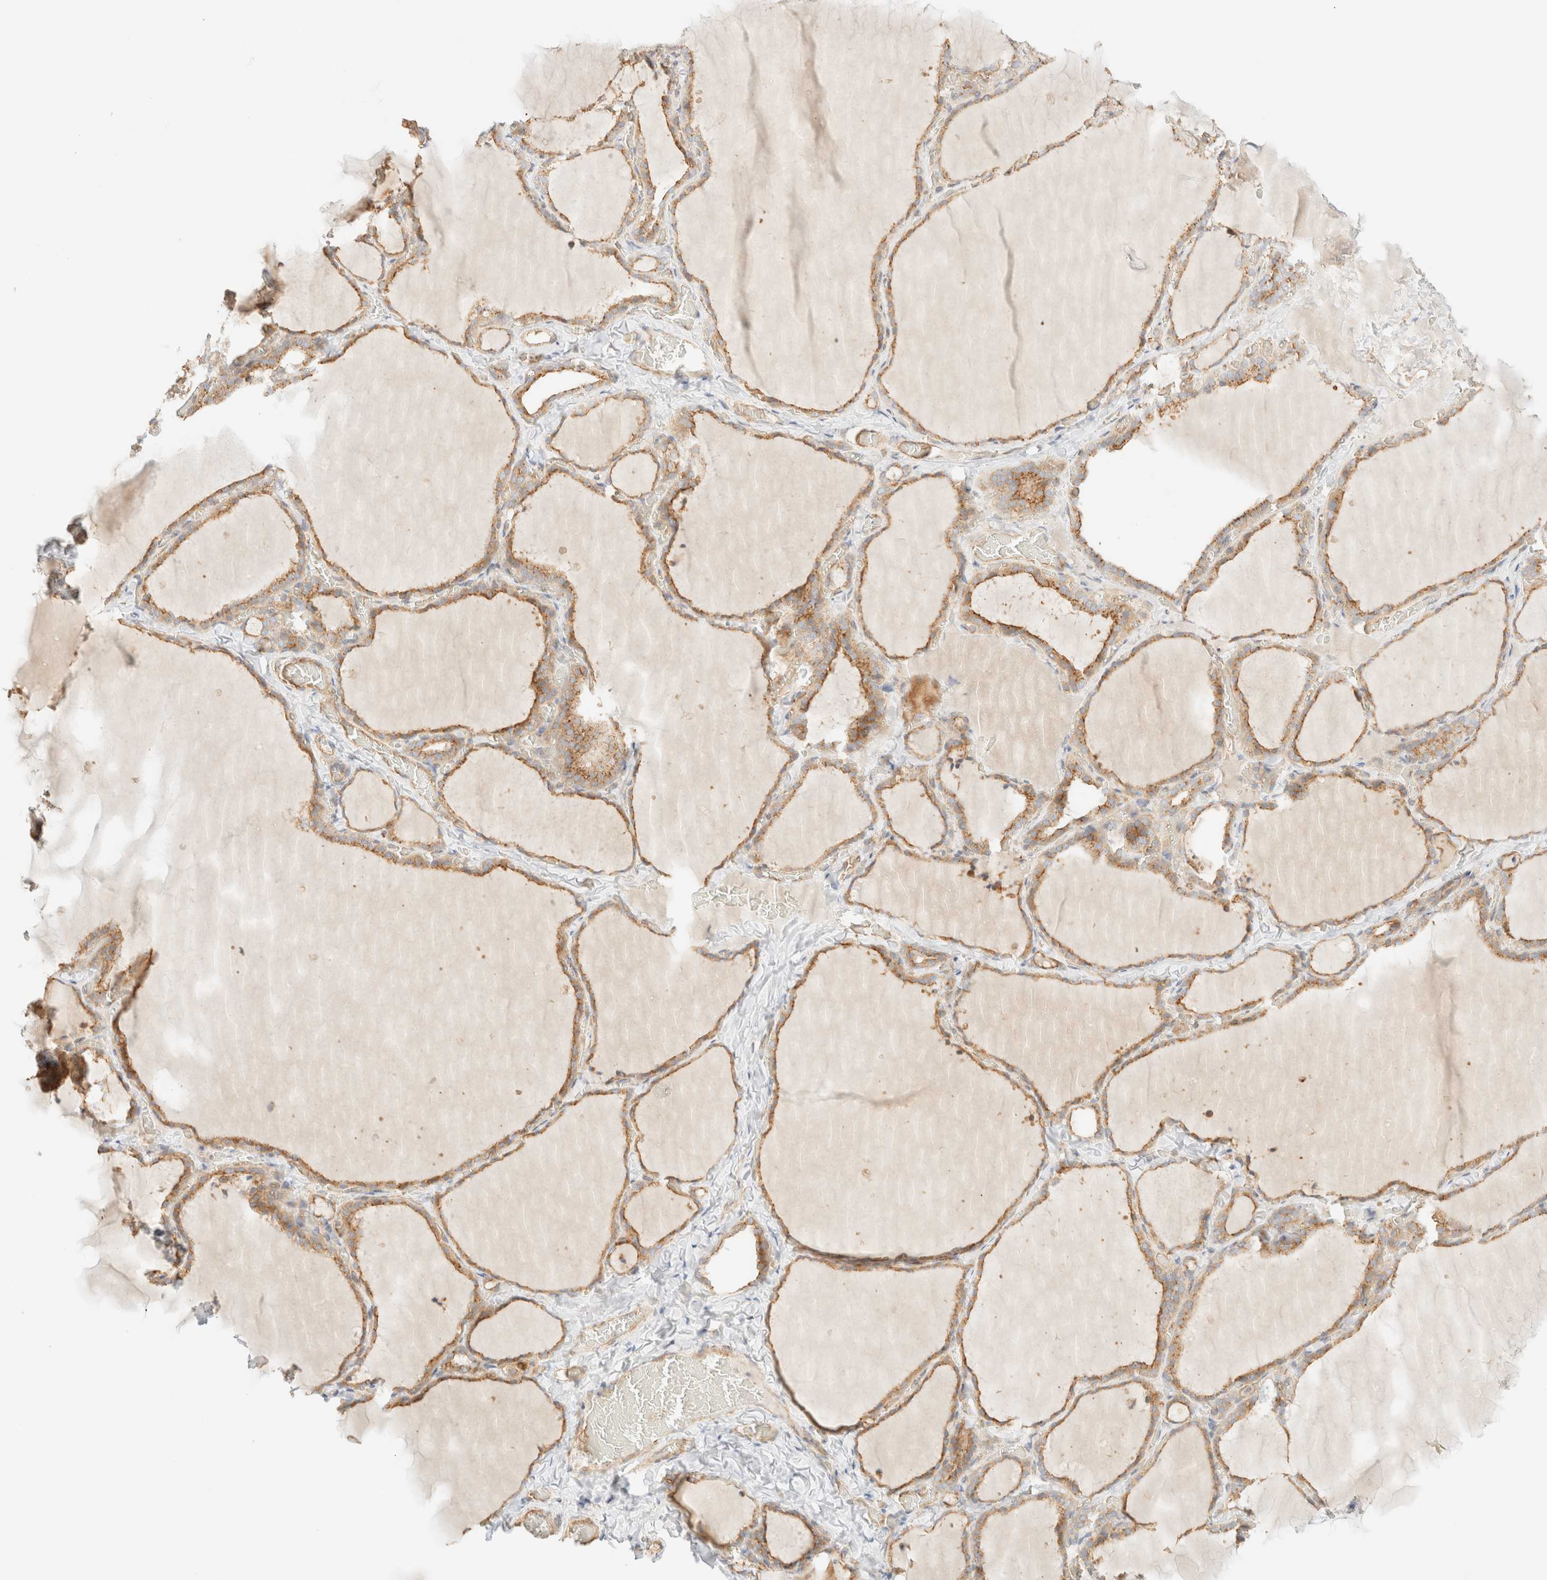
{"staining": {"intensity": "moderate", "quantity": ">75%", "location": "cytoplasmic/membranous"}, "tissue": "thyroid gland", "cell_type": "Glandular cells", "image_type": "normal", "snomed": [{"axis": "morphology", "description": "Normal tissue, NOS"}, {"axis": "topography", "description": "Thyroid gland"}], "caption": "Moderate cytoplasmic/membranous protein staining is appreciated in about >75% of glandular cells in thyroid gland. (DAB = brown stain, brightfield microscopy at high magnification).", "gene": "MYO10", "patient": {"sex": "female", "age": 22}}